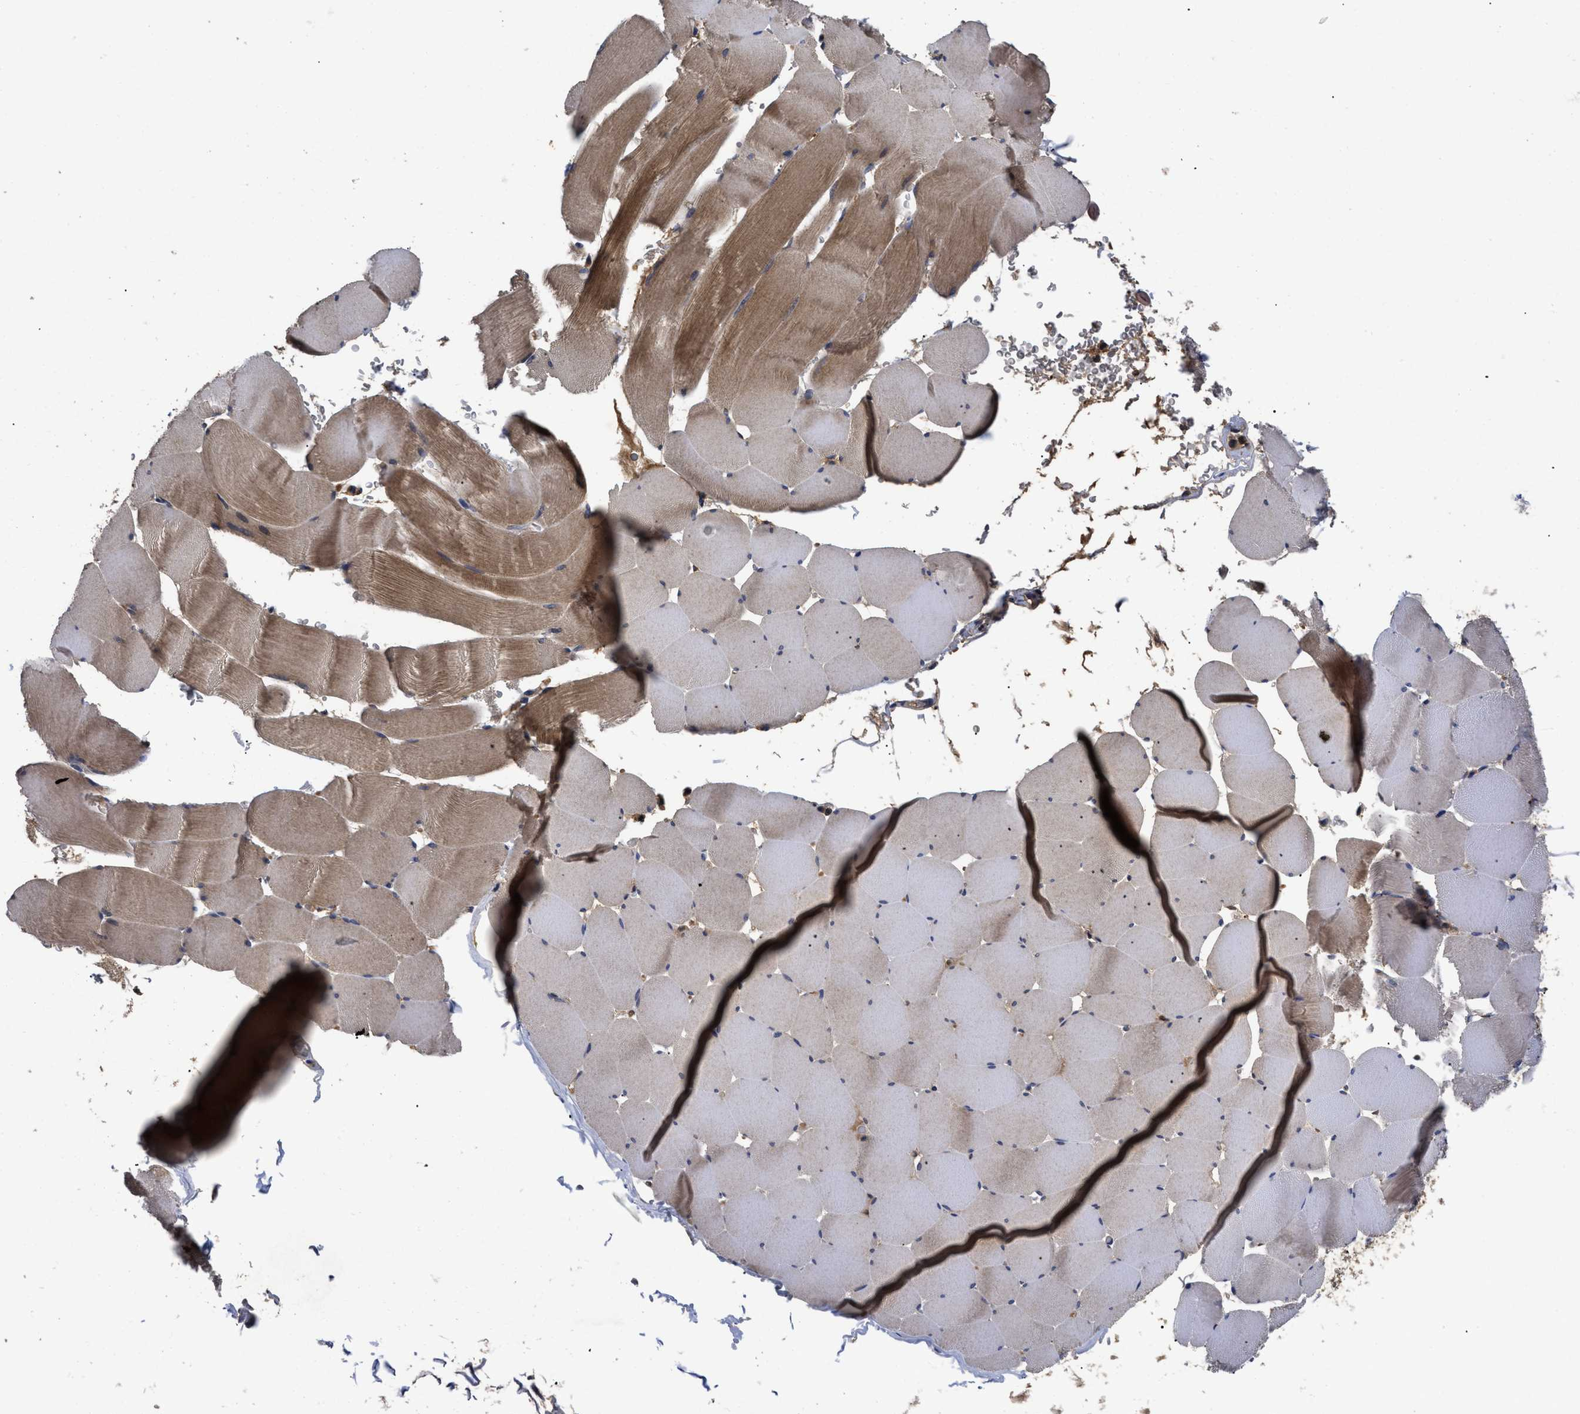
{"staining": {"intensity": "moderate", "quantity": "25%-75%", "location": "cytoplasmic/membranous"}, "tissue": "skeletal muscle", "cell_type": "Myocytes", "image_type": "normal", "snomed": [{"axis": "morphology", "description": "Normal tissue, NOS"}, {"axis": "topography", "description": "Skeletal muscle"}], "caption": "This histopathology image demonstrates unremarkable skeletal muscle stained with immunohistochemistry to label a protein in brown. The cytoplasmic/membranous of myocytes show moderate positivity for the protein. Nuclei are counter-stained blue.", "gene": "LRRC3", "patient": {"sex": "male", "age": 62}}